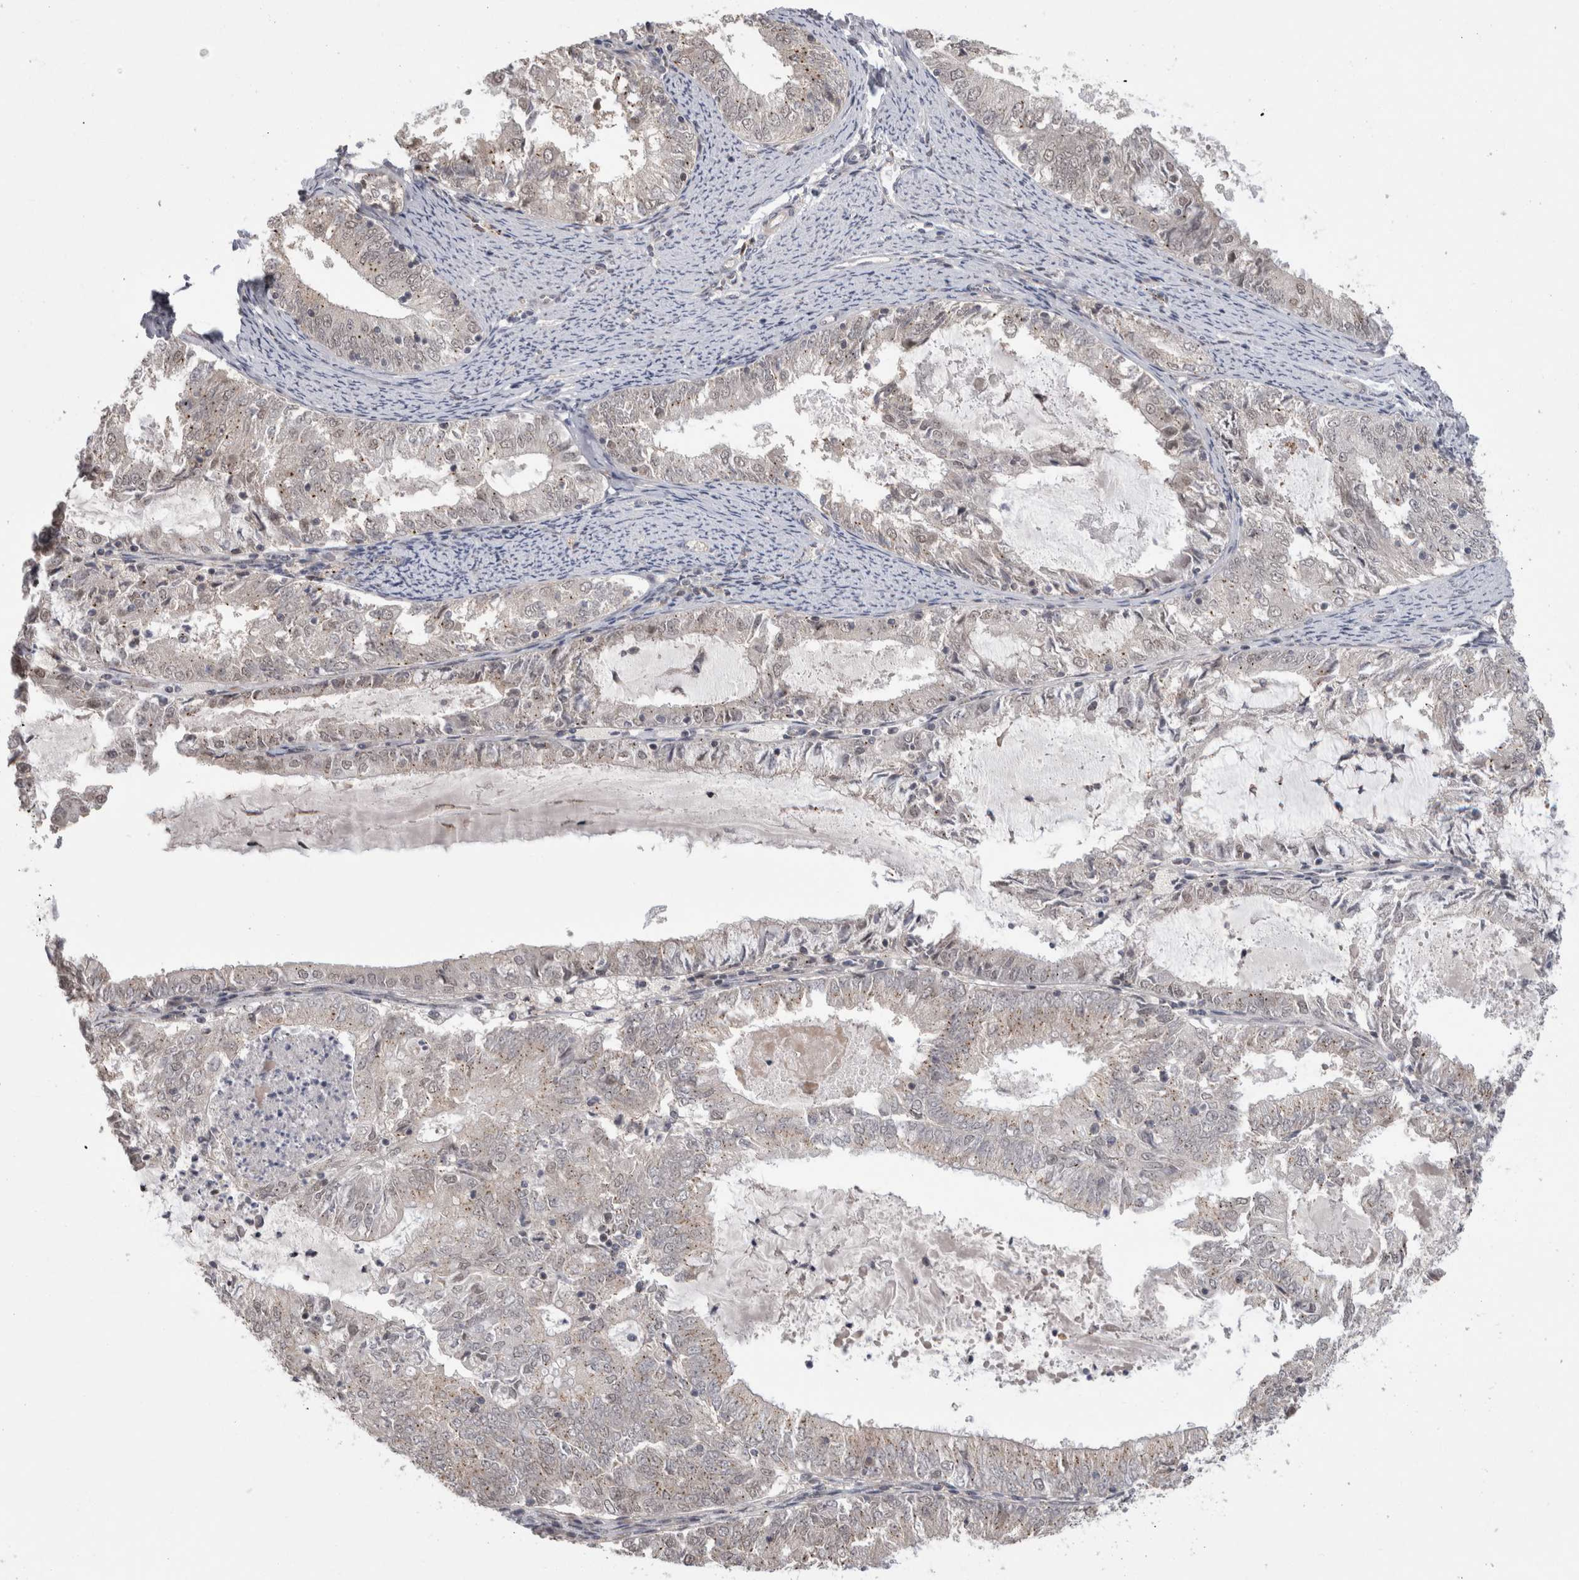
{"staining": {"intensity": "negative", "quantity": "none", "location": "none"}, "tissue": "endometrial cancer", "cell_type": "Tumor cells", "image_type": "cancer", "snomed": [{"axis": "morphology", "description": "Adenocarcinoma, NOS"}, {"axis": "topography", "description": "Endometrium"}], "caption": "Immunohistochemistry of adenocarcinoma (endometrial) reveals no positivity in tumor cells. (DAB (3,3'-diaminobenzidine) immunohistochemistry visualized using brightfield microscopy, high magnification).", "gene": "MTBP", "patient": {"sex": "female", "age": 57}}